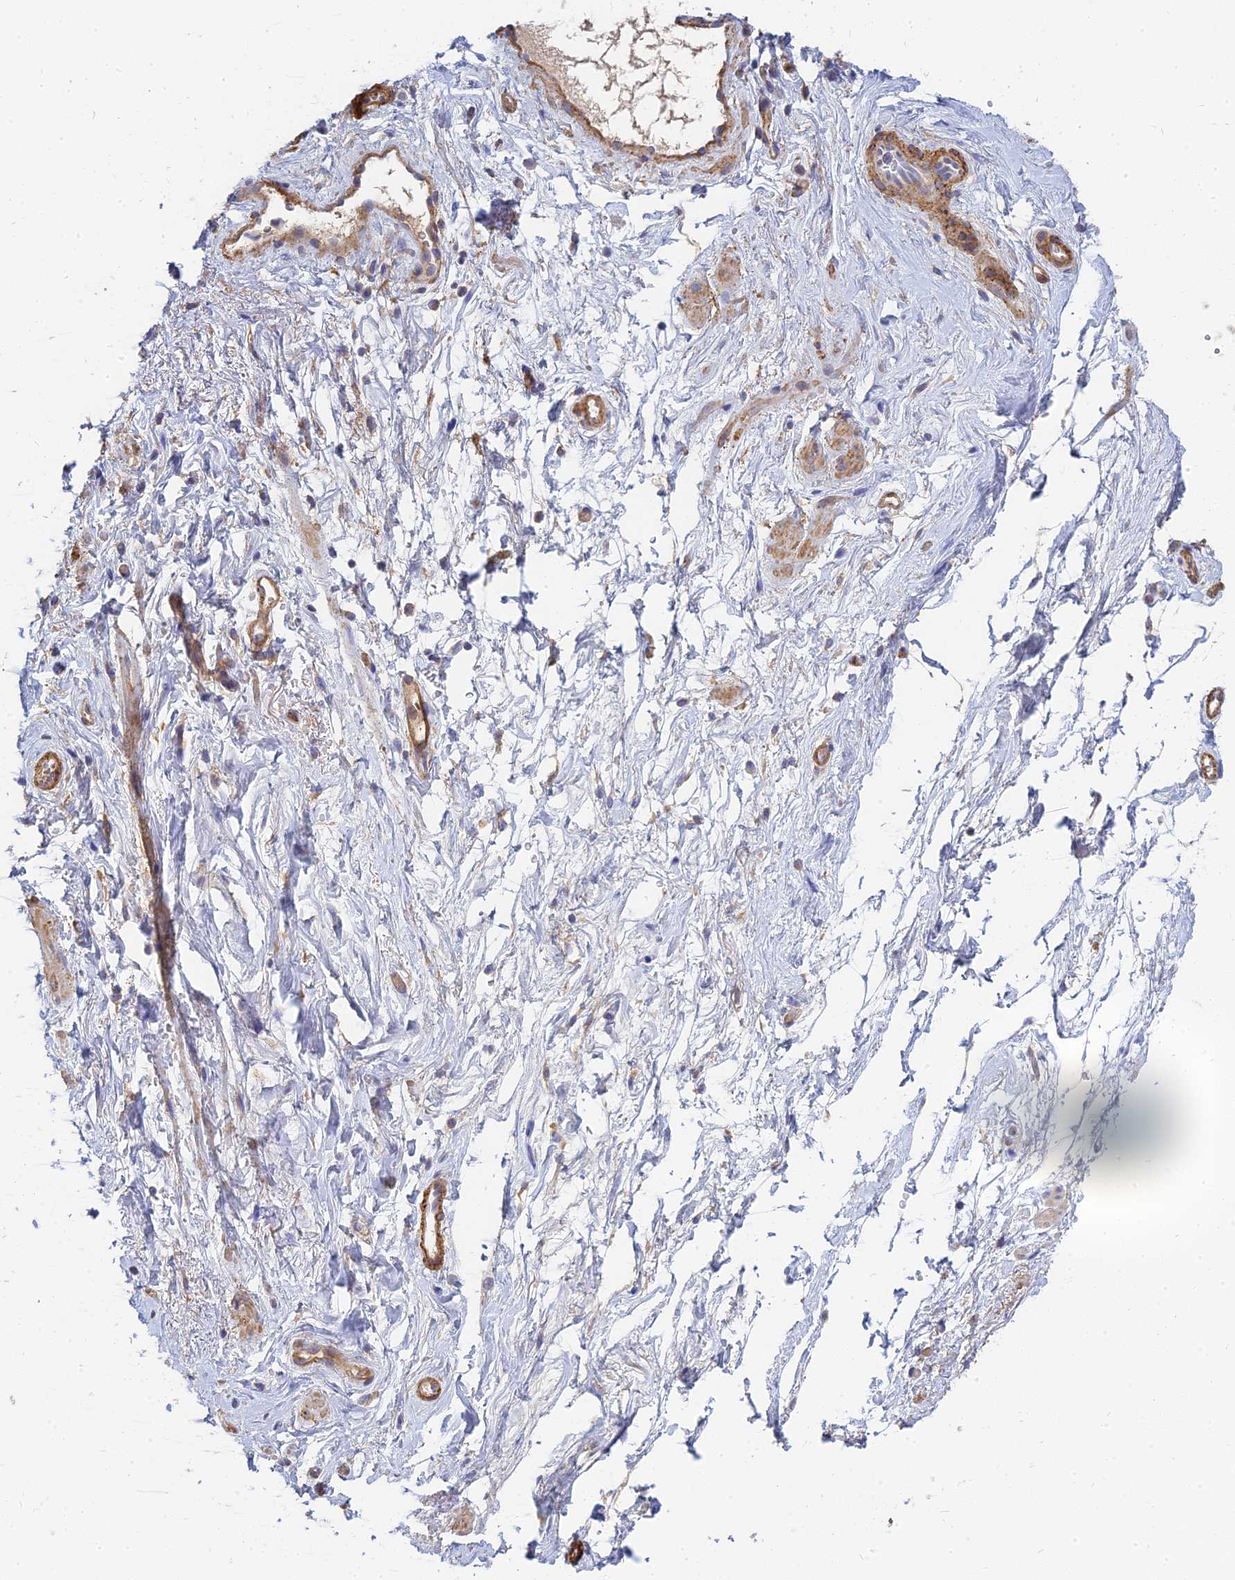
{"staining": {"intensity": "moderate", "quantity": "<25%", "location": "cytoplasmic/membranous"}, "tissue": "smooth muscle", "cell_type": "Smooth muscle cells", "image_type": "normal", "snomed": [{"axis": "morphology", "description": "Normal tissue, NOS"}, {"axis": "topography", "description": "Smooth muscle"}, {"axis": "topography", "description": "Peripheral nerve tissue"}], "caption": "Protein analysis of unremarkable smooth muscle shows moderate cytoplasmic/membranous expression in approximately <25% of smooth muscle cells. (DAB = brown stain, brightfield microscopy at high magnification).", "gene": "MRPL15", "patient": {"sex": "male", "age": 69}}